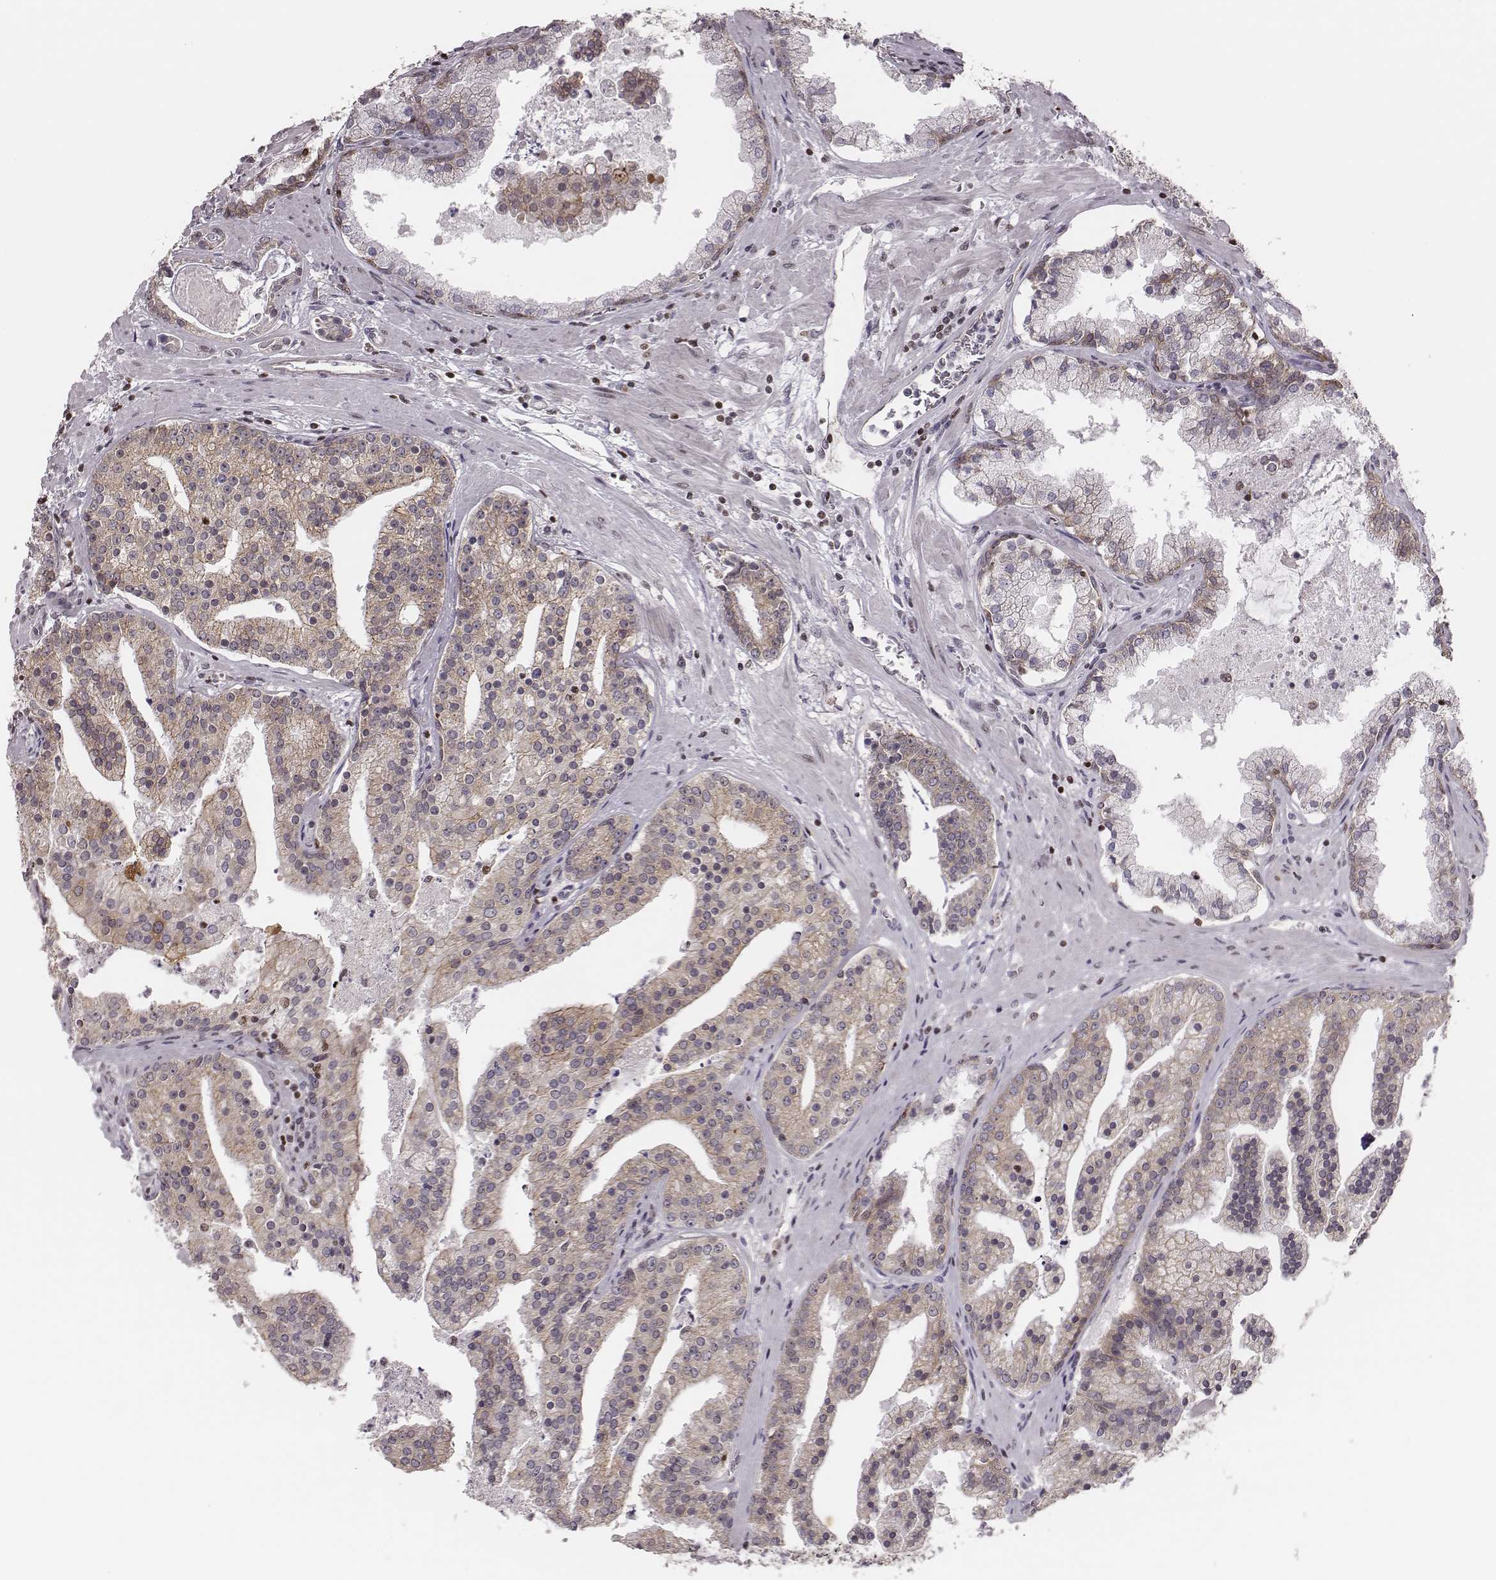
{"staining": {"intensity": "weak", "quantity": ">75%", "location": "cytoplasmic/membranous"}, "tissue": "prostate cancer", "cell_type": "Tumor cells", "image_type": "cancer", "snomed": [{"axis": "morphology", "description": "Adenocarcinoma, NOS"}, {"axis": "topography", "description": "Prostate and seminal vesicle, NOS"}, {"axis": "topography", "description": "Prostate"}], "caption": "Immunohistochemistry (DAB (3,3'-diaminobenzidine)) staining of human prostate cancer (adenocarcinoma) exhibits weak cytoplasmic/membranous protein staining in about >75% of tumor cells.", "gene": "WDR59", "patient": {"sex": "male", "age": 44}}